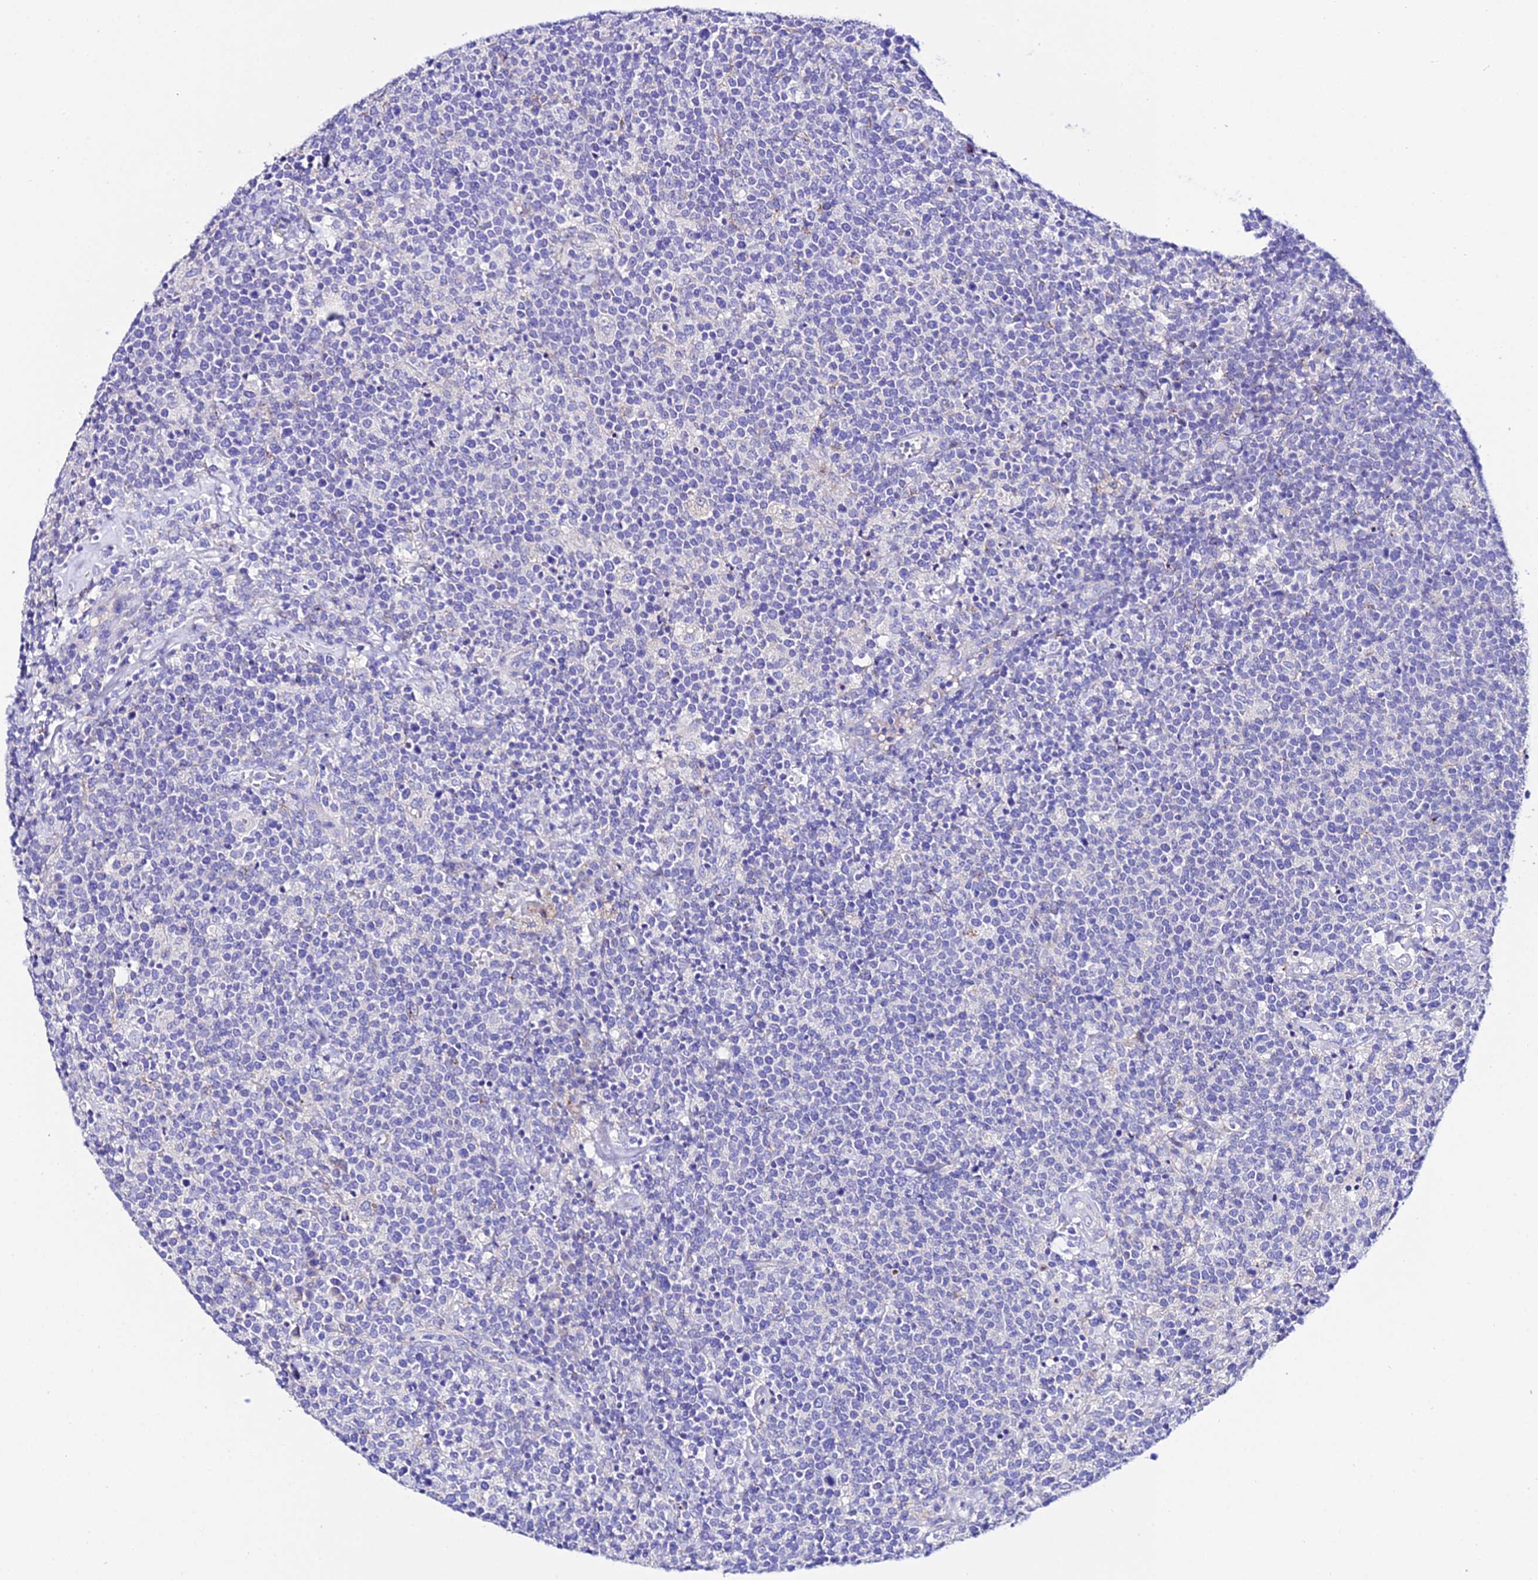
{"staining": {"intensity": "negative", "quantity": "none", "location": "none"}, "tissue": "lymphoma", "cell_type": "Tumor cells", "image_type": "cancer", "snomed": [{"axis": "morphology", "description": "Malignant lymphoma, non-Hodgkin's type, High grade"}, {"axis": "topography", "description": "Lymph node"}], "caption": "Malignant lymphoma, non-Hodgkin's type (high-grade) was stained to show a protein in brown. There is no significant expression in tumor cells.", "gene": "TMEM117", "patient": {"sex": "male", "age": 61}}